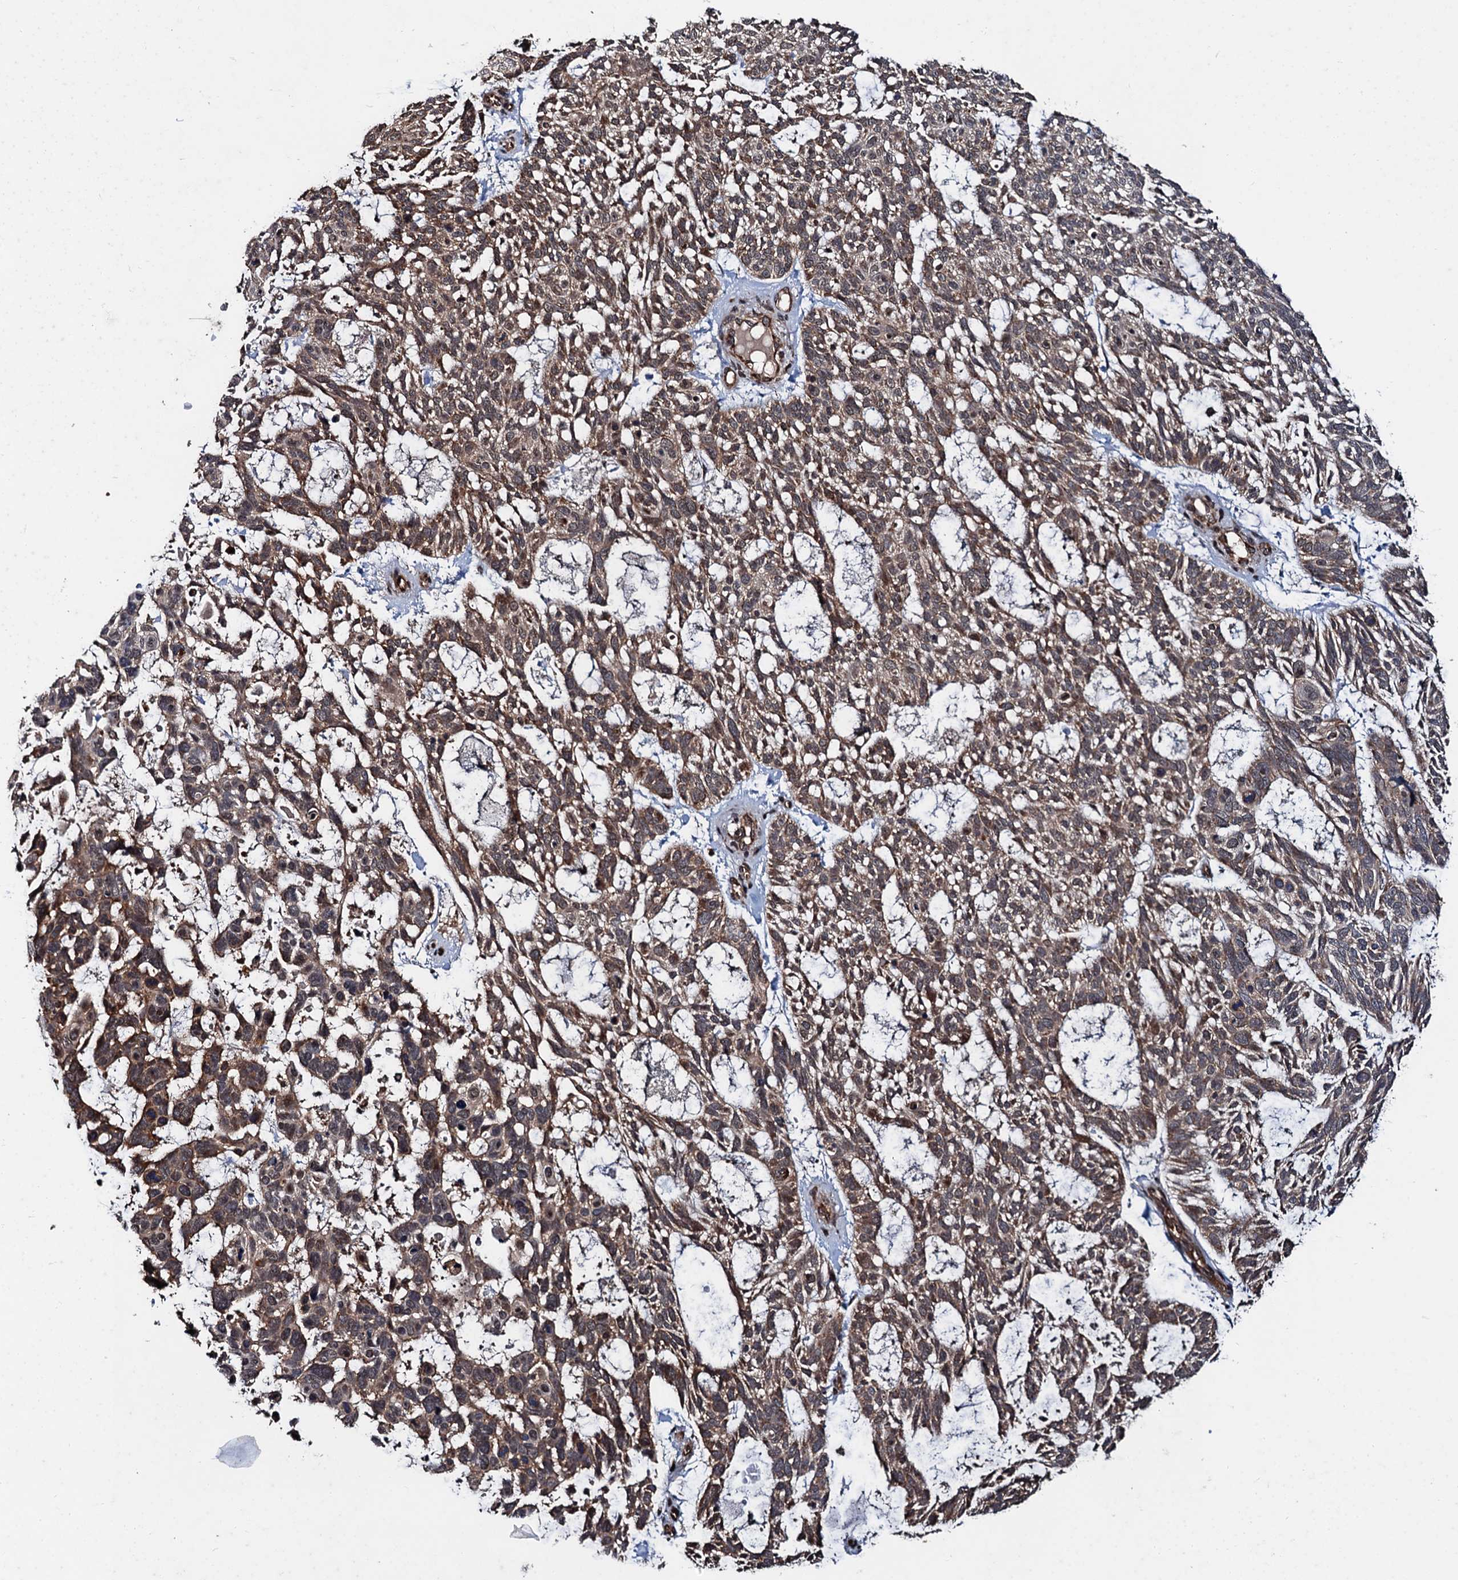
{"staining": {"intensity": "moderate", "quantity": ">75%", "location": "cytoplasmic/membranous"}, "tissue": "skin cancer", "cell_type": "Tumor cells", "image_type": "cancer", "snomed": [{"axis": "morphology", "description": "Basal cell carcinoma"}, {"axis": "topography", "description": "Skin"}], "caption": "Basal cell carcinoma (skin) stained with DAB immunohistochemistry shows medium levels of moderate cytoplasmic/membranous staining in about >75% of tumor cells.", "gene": "NAA16", "patient": {"sex": "male", "age": 88}}